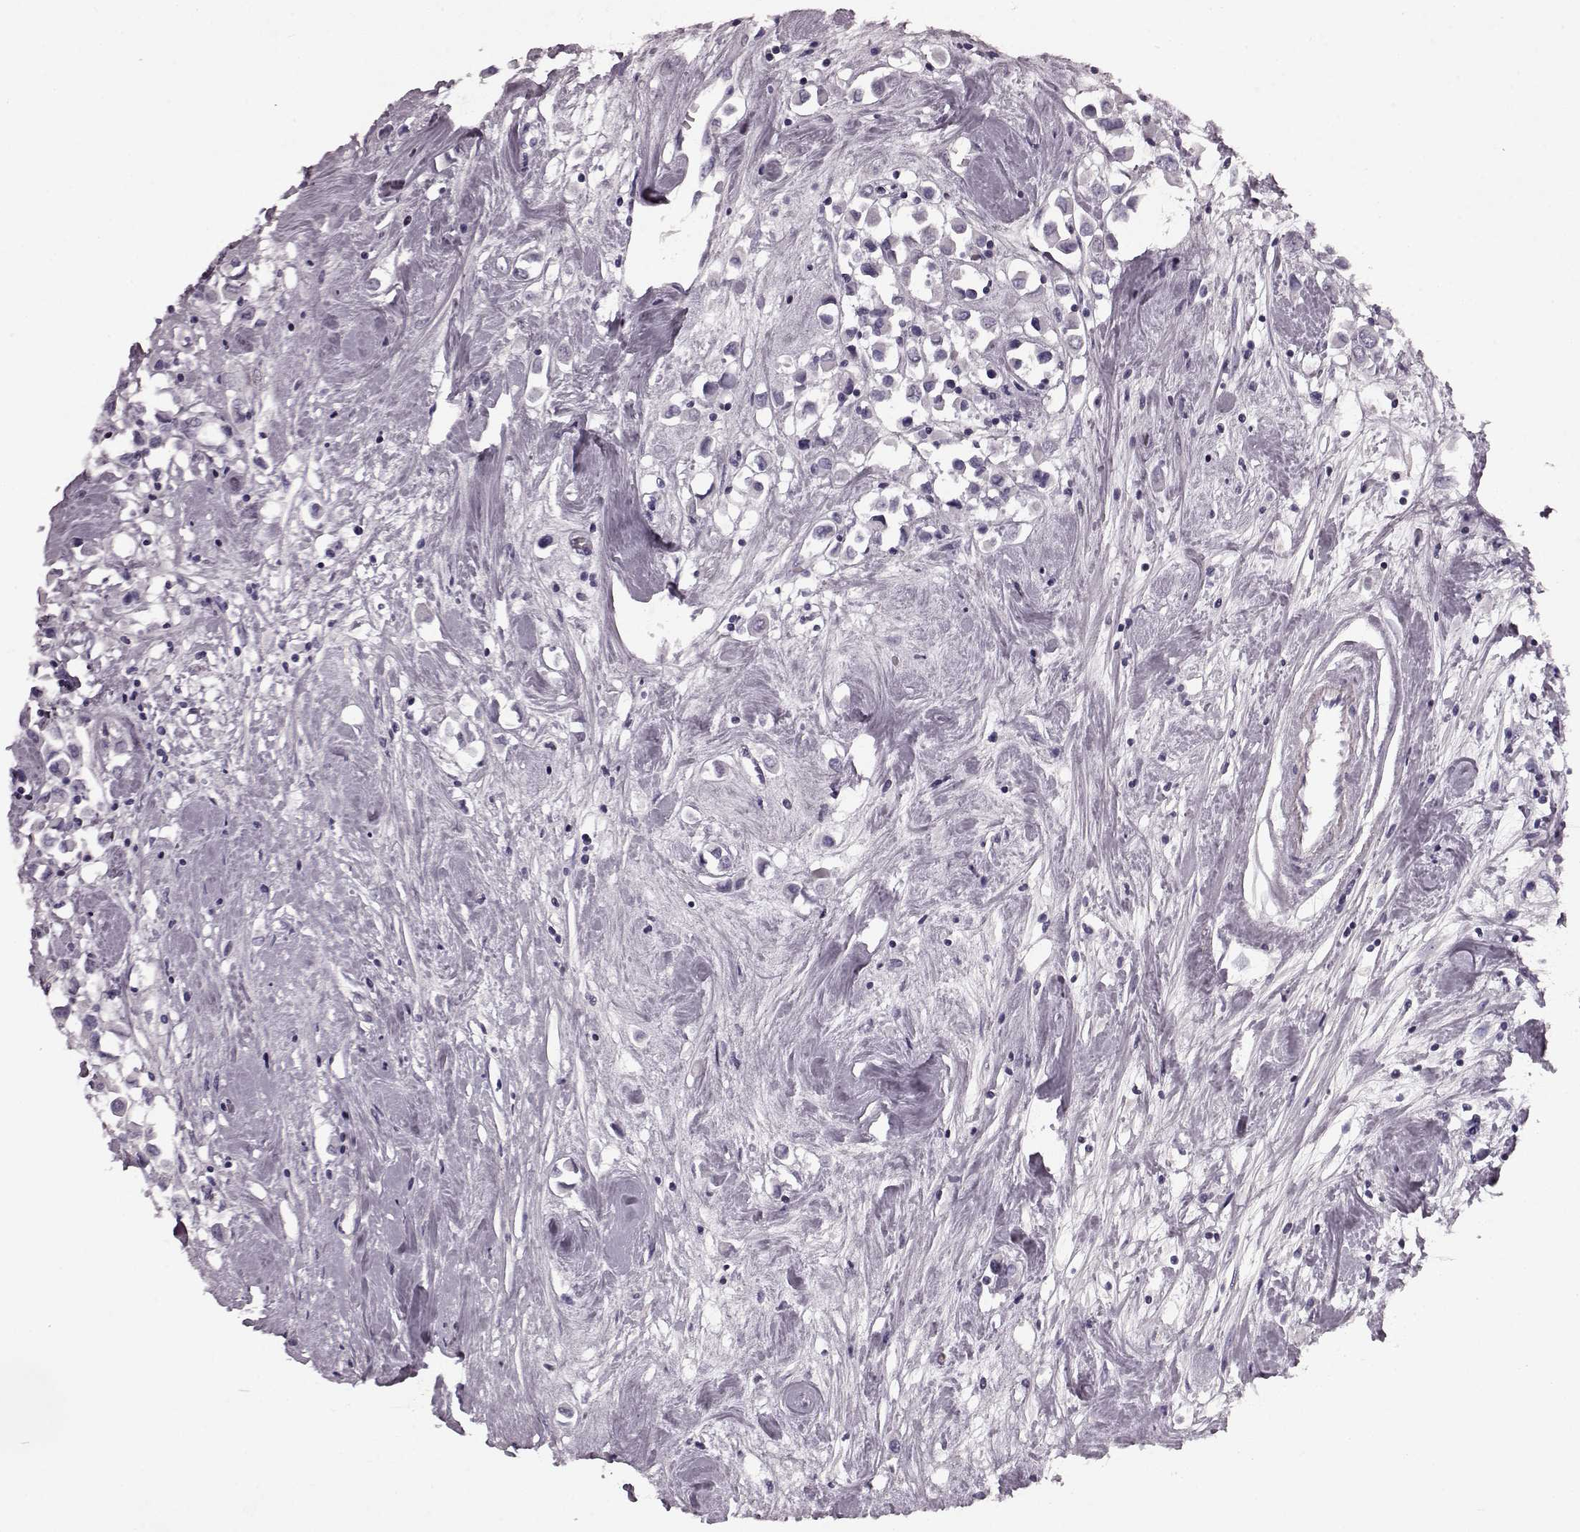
{"staining": {"intensity": "negative", "quantity": "none", "location": "none"}, "tissue": "breast cancer", "cell_type": "Tumor cells", "image_type": "cancer", "snomed": [{"axis": "morphology", "description": "Duct carcinoma"}, {"axis": "topography", "description": "Breast"}], "caption": "This is an IHC image of breast cancer. There is no staining in tumor cells.", "gene": "CST7", "patient": {"sex": "female", "age": 61}}